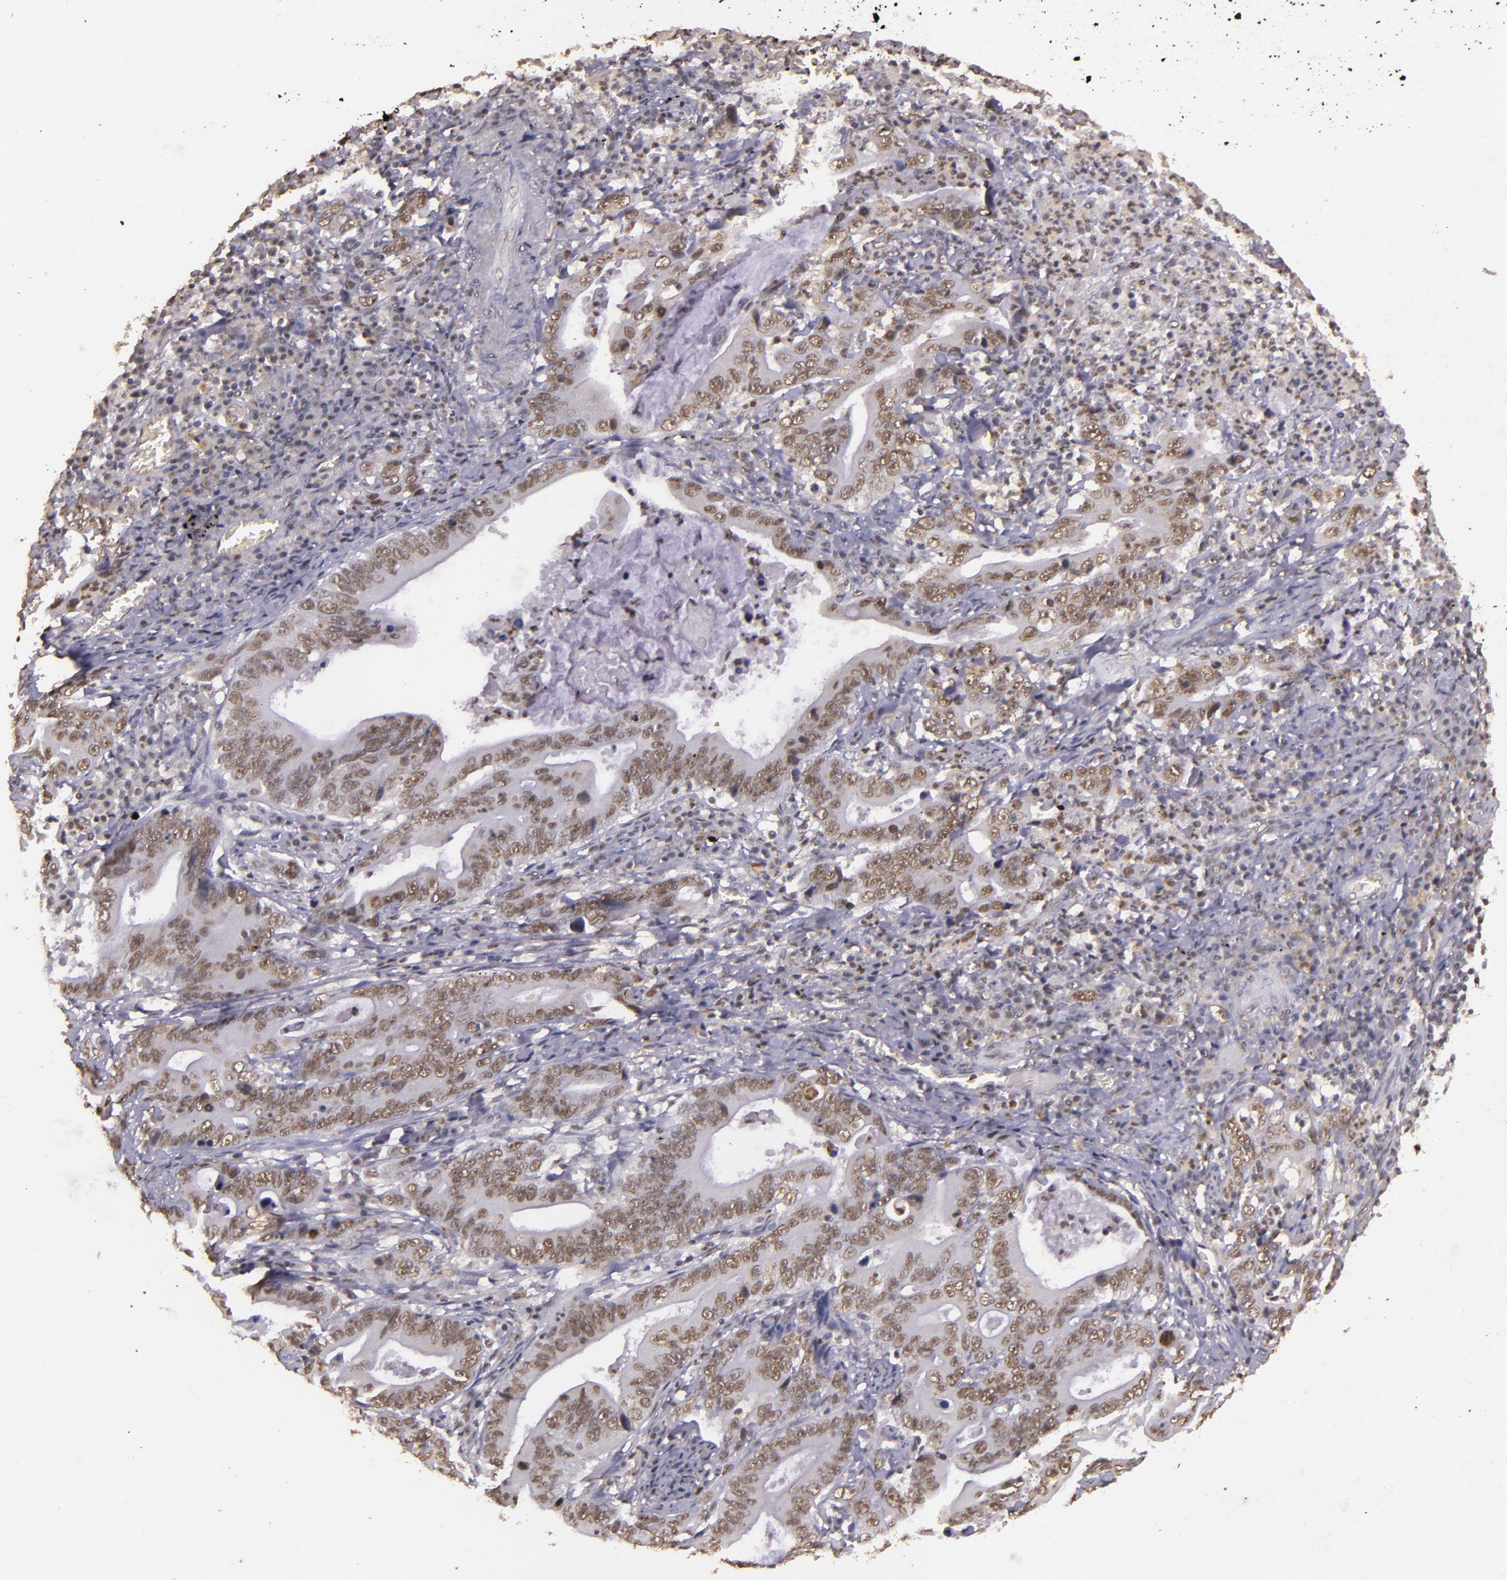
{"staining": {"intensity": "weak", "quantity": ">75%", "location": "nuclear"}, "tissue": "stomach cancer", "cell_type": "Tumor cells", "image_type": "cancer", "snomed": [{"axis": "morphology", "description": "Adenocarcinoma, NOS"}, {"axis": "topography", "description": "Stomach, upper"}], "caption": "Brown immunohistochemical staining in stomach cancer (adenocarcinoma) reveals weak nuclear expression in about >75% of tumor cells.", "gene": "CBX3", "patient": {"sex": "male", "age": 63}}